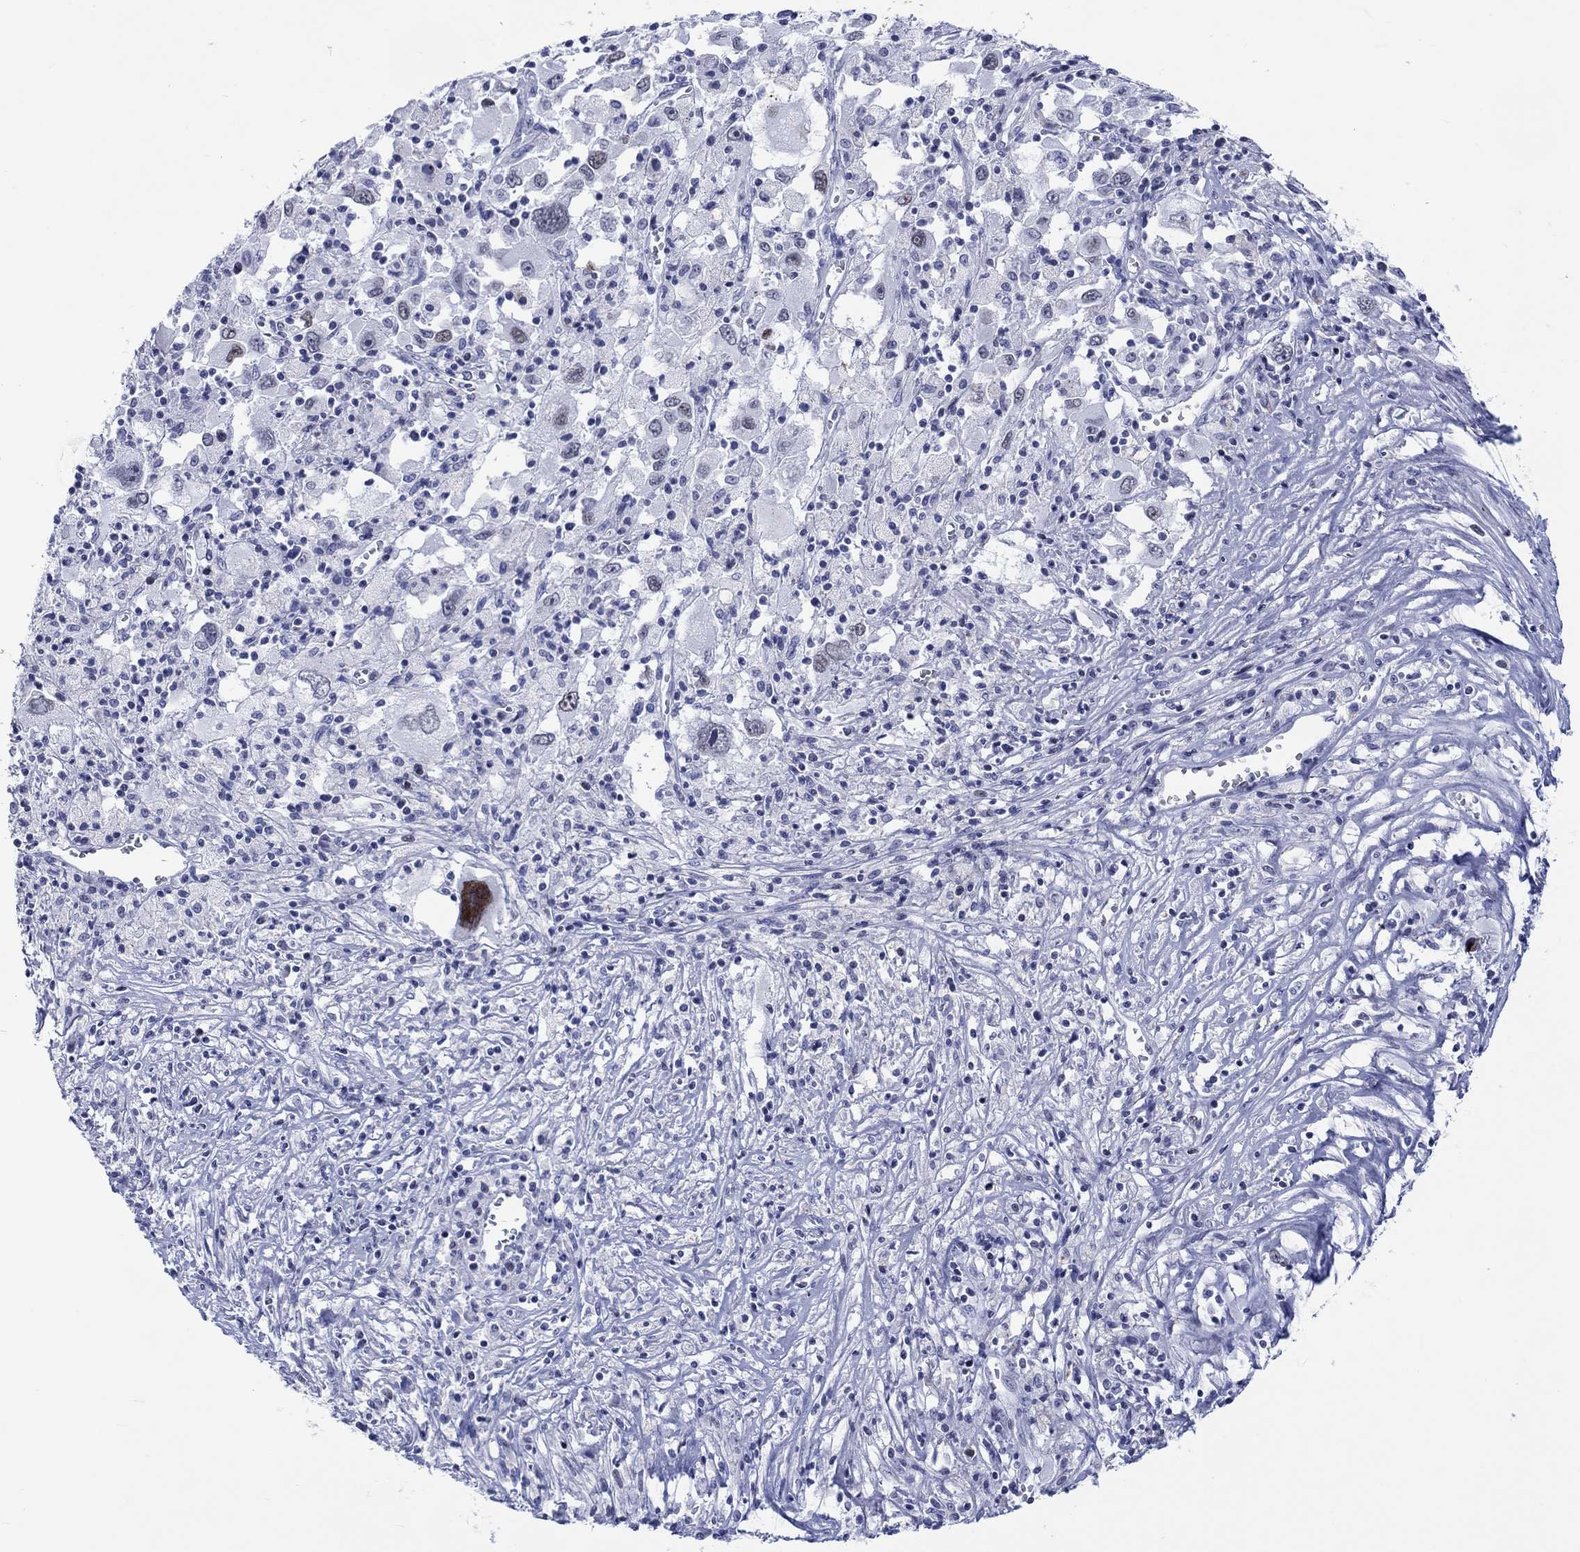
{"staining": {"intensity": "negative", "quantity": "none", "location": "none"}, "tissue": "melanoma", "cell_type": "Tumor cells", "image_type": "cancer", "snomed": [{"axis": "morphology", "description": "Malignant melanoma, Metastatic site"}, {"axis": "topography", "description": "Soft tissue"}], "caption": "This photomicrograph is of melanoma stained with immunohistochemistry to label a protein in brown with the nuclei are counter-stained blue. There is no expression in tumor cells.", "gene": "CDCA2", "patient": {"sex": "male", "age": 50}}